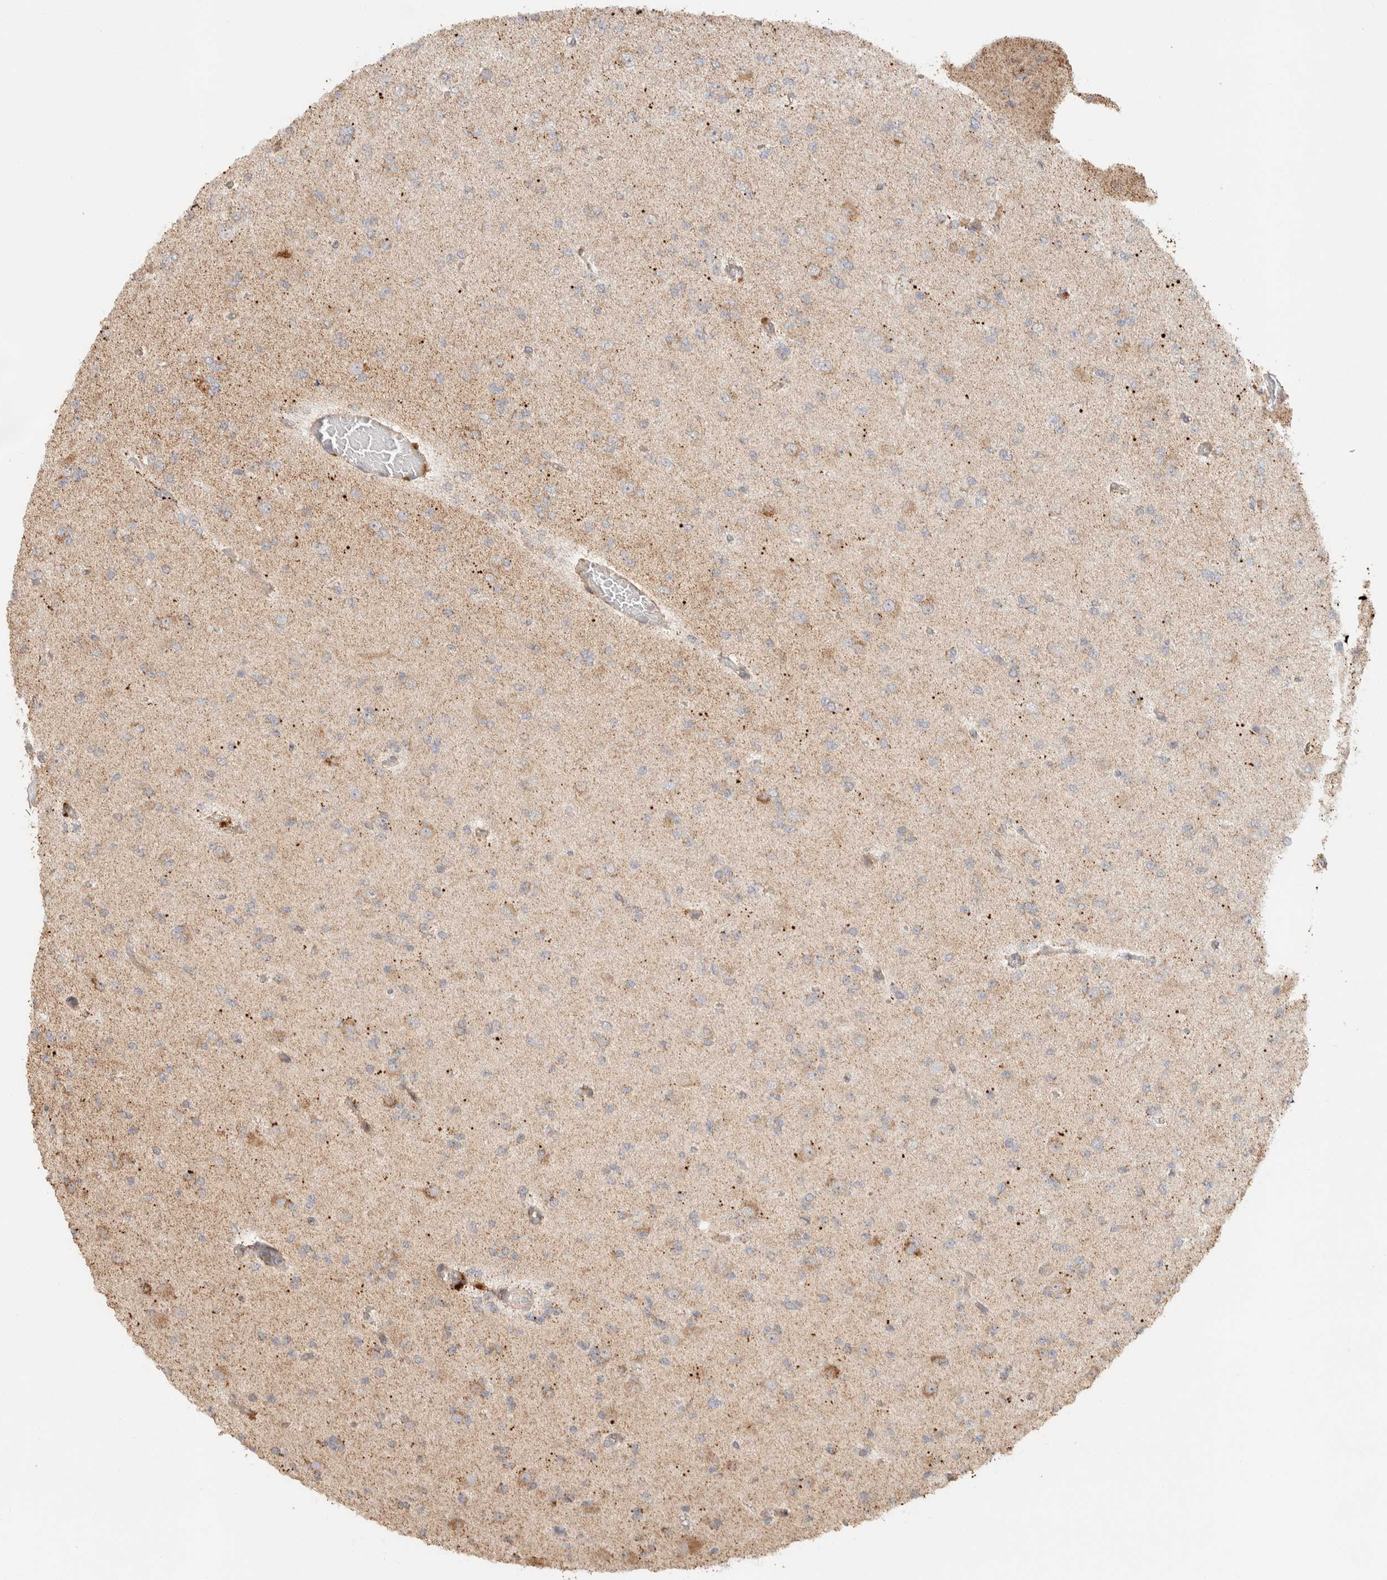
{"staining": {"intensity": "weak", "quantity": "25%-75%", "location": "cytoplasmic/membranous"}, "tissue": "glioma", "cell_type": "Tumor cells", "image_type": "cancer", "snomed": [{"axis": "morphology", "description": "Glioma, malignant, Low grade"}, {"axis": "topography", "description": "Brain"}], "caption": "Glioma was stained to show a protein in brown. There is low levels of weak cytoplasmic/membranous expression in approximately 25%-75% of tumor cells.", "gene": "KIF9", "patient": {"sex": "female", "age": 22}}